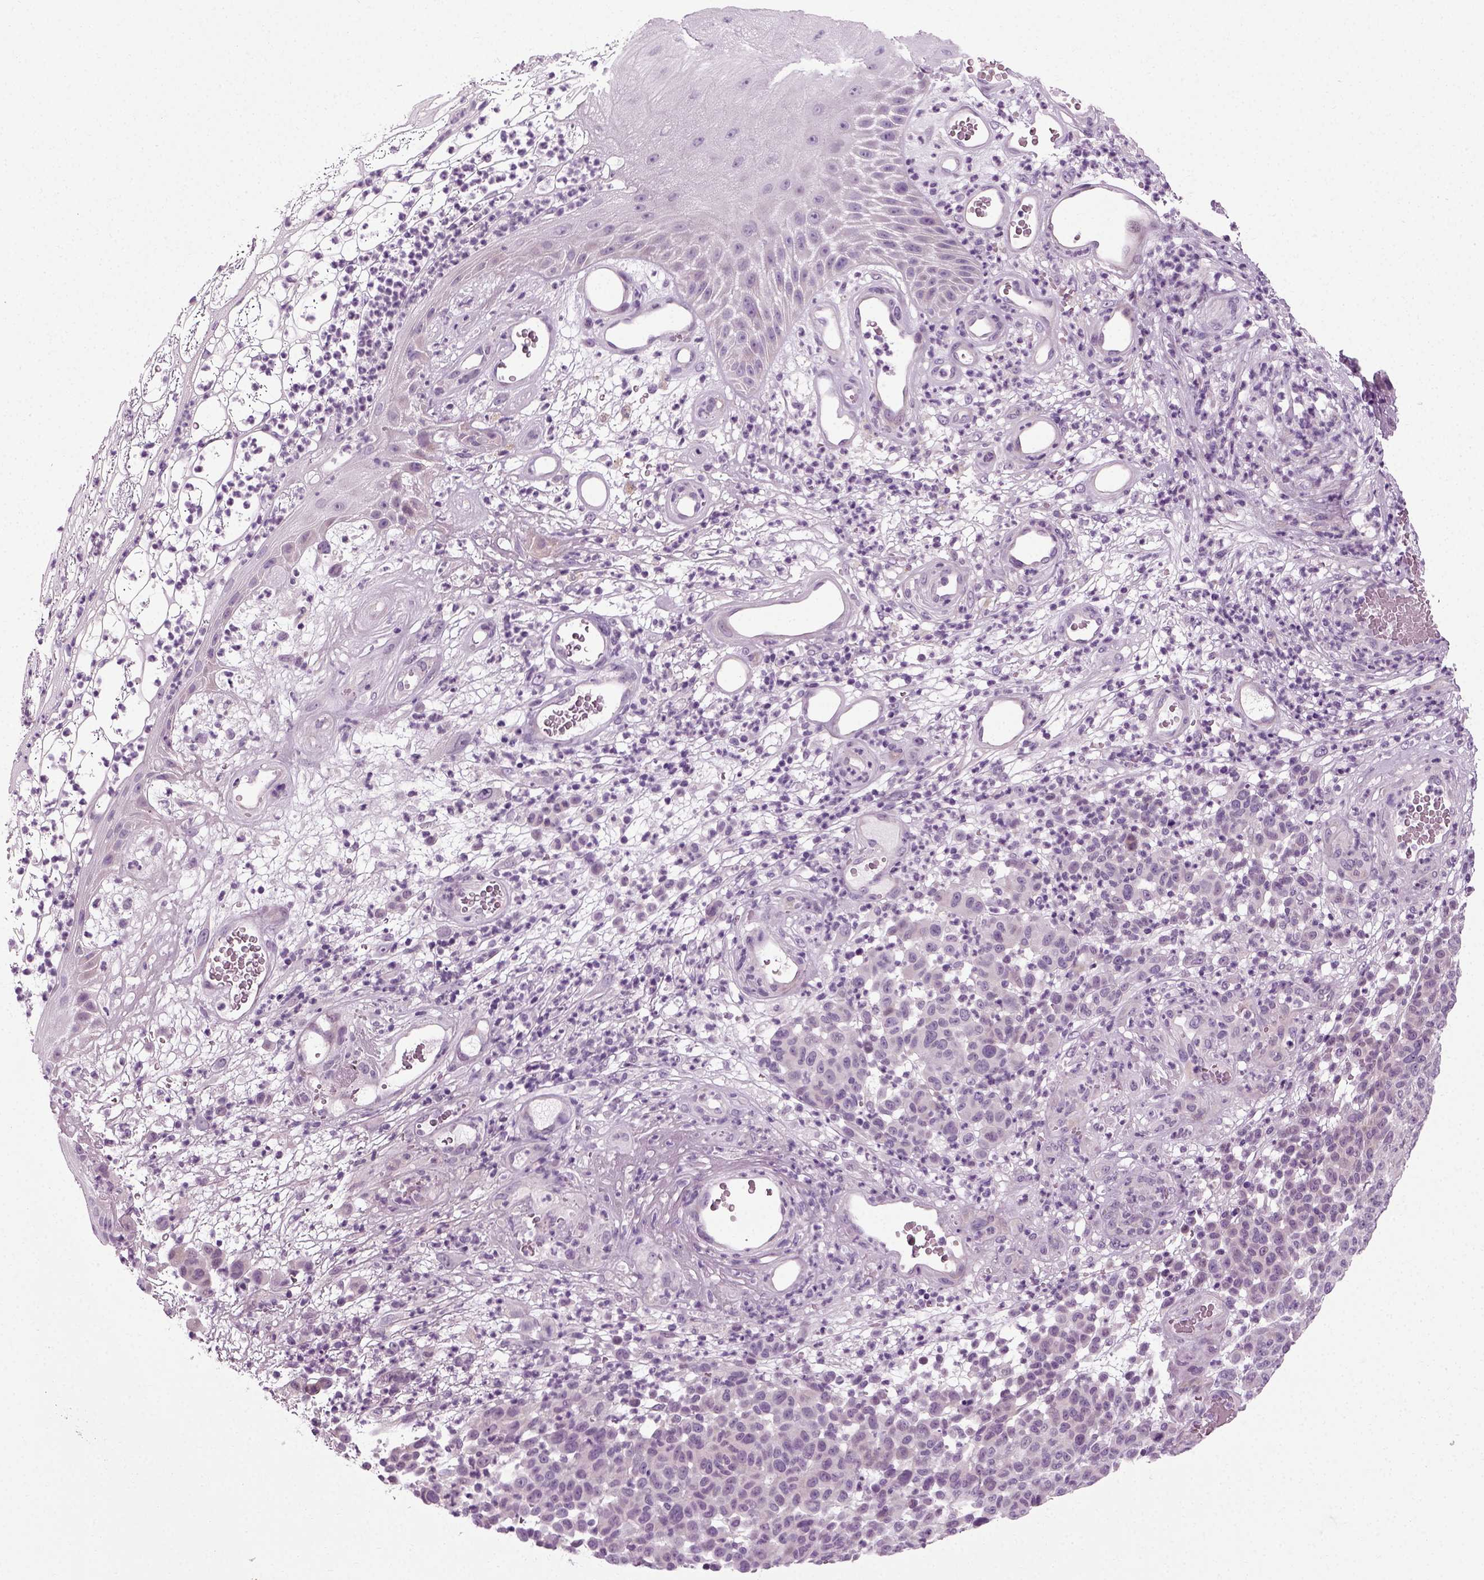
{"staining": {"intensity": "negative", "quantity": "none", "location": "none"}, "tissue": "melanoma", "cell_type": "Tumor cells", "image_type": "cancer", "snomed": [{"axis": "morphology", "description": "Malignant melanoma, NOS"}, {"axis": "topography", "description": "Skin"}], "caption": "DAB (3,3'-diaminobenzidine) immunohistochemical staining of malignant melanoma shows no significant staining in tumor cells. (Immunohistochemistry (ihc), brightfield microscopy, high magnification).", "gene": "SCG5", "patient": {"sex": "male", "age": 59}}